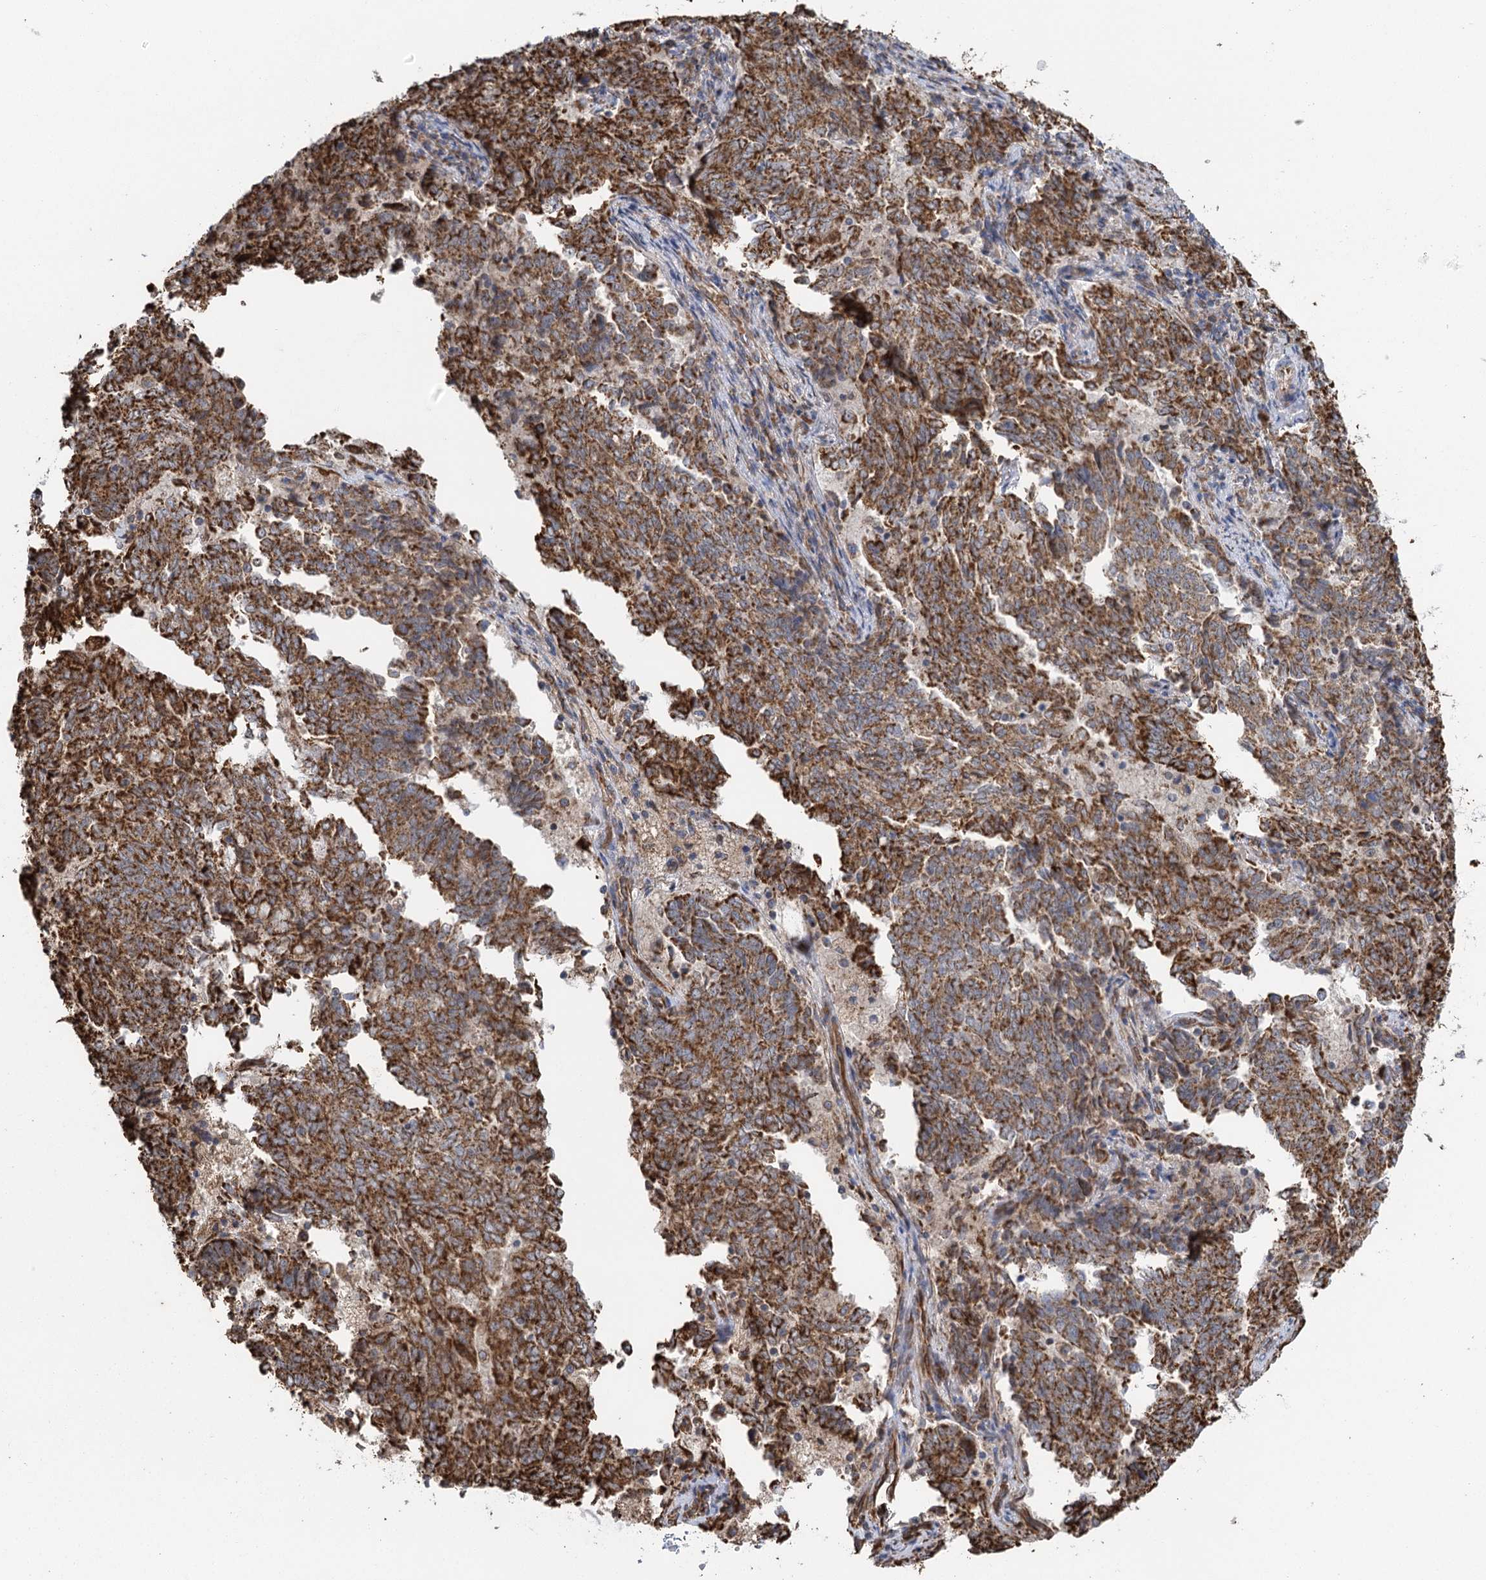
{"staining": {"intensity": "moderate", "quantity": ">75%", "location": "cytoplasmic/membranous"}, "tissue": "endometrial cancer", "cell_type": "Tumor cells", "image_type": "cancer", "snomed": [{"axis": "morphology", "description": "Adenocarcinoma, NOS"}, {"axis": "topography", "description": "Endometrium"}], "caption": "Immunohistochemistry histopathology image of neoplastic tissue: human endometrial cancer stained using immunohistochemistry displays medium levels of moderate protein expression localized specifically in the cytoplasmic/membranous of tumor cells, appearing as a cytoplasmic/membranous brown color.", "gene": "IL11RA", "patient": {"sex": "female", "age": 80}}